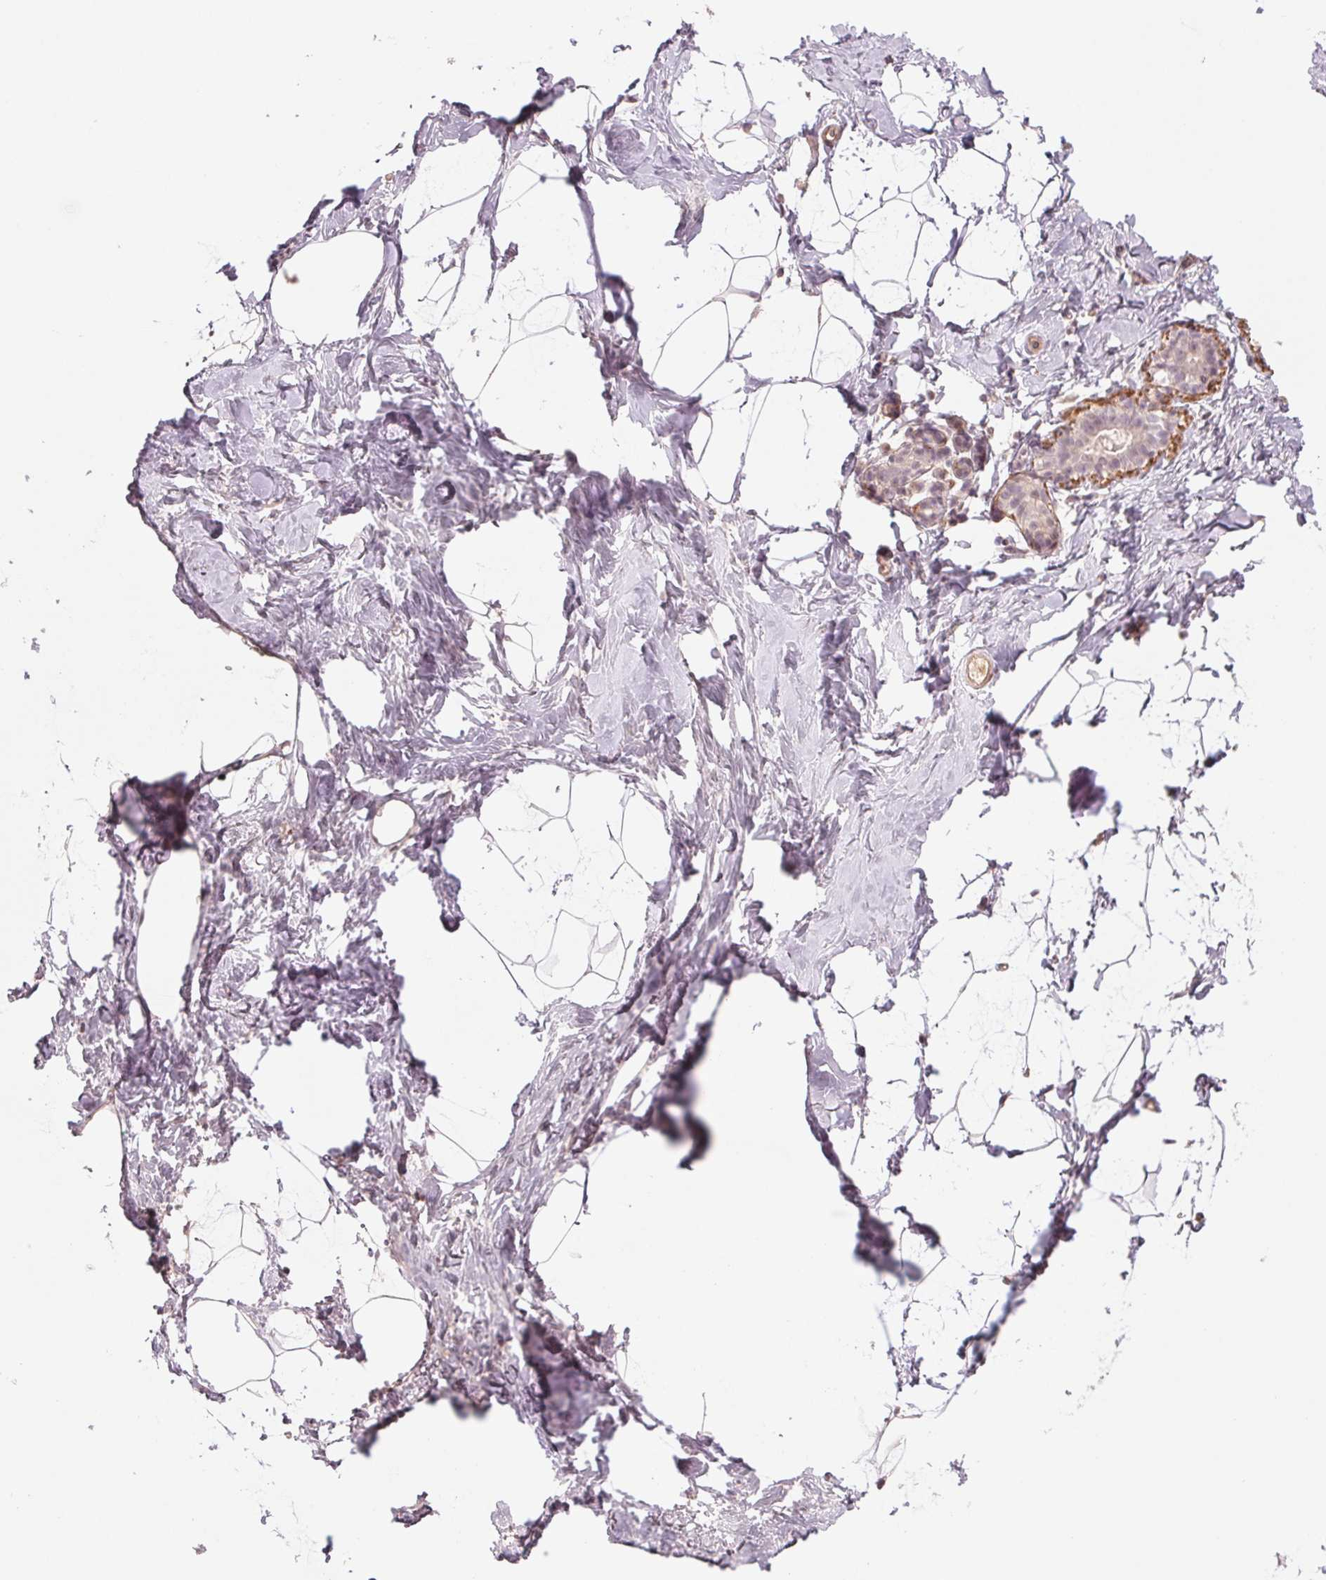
{"staining": {"intensity": "negative", "quantity": "none", "location": "none"}, "tissue": "breast", "cell_type": "Adipocytes", "image_type": "normal", "snomed": [{"axis": "morphology", "description": "Normal tissue, NOS"}, {"axis": "topography", "description": "Breast"}], "caption": "Unremarkable breast was stained to show a protein in brown. There is no significant positivity in adipocytes. (DAB immunohistochemistry (IHC) with hematoxylin counter stain).", "gene": "PPIAL4A", "patient": {"sex": "female", "age": 32}}